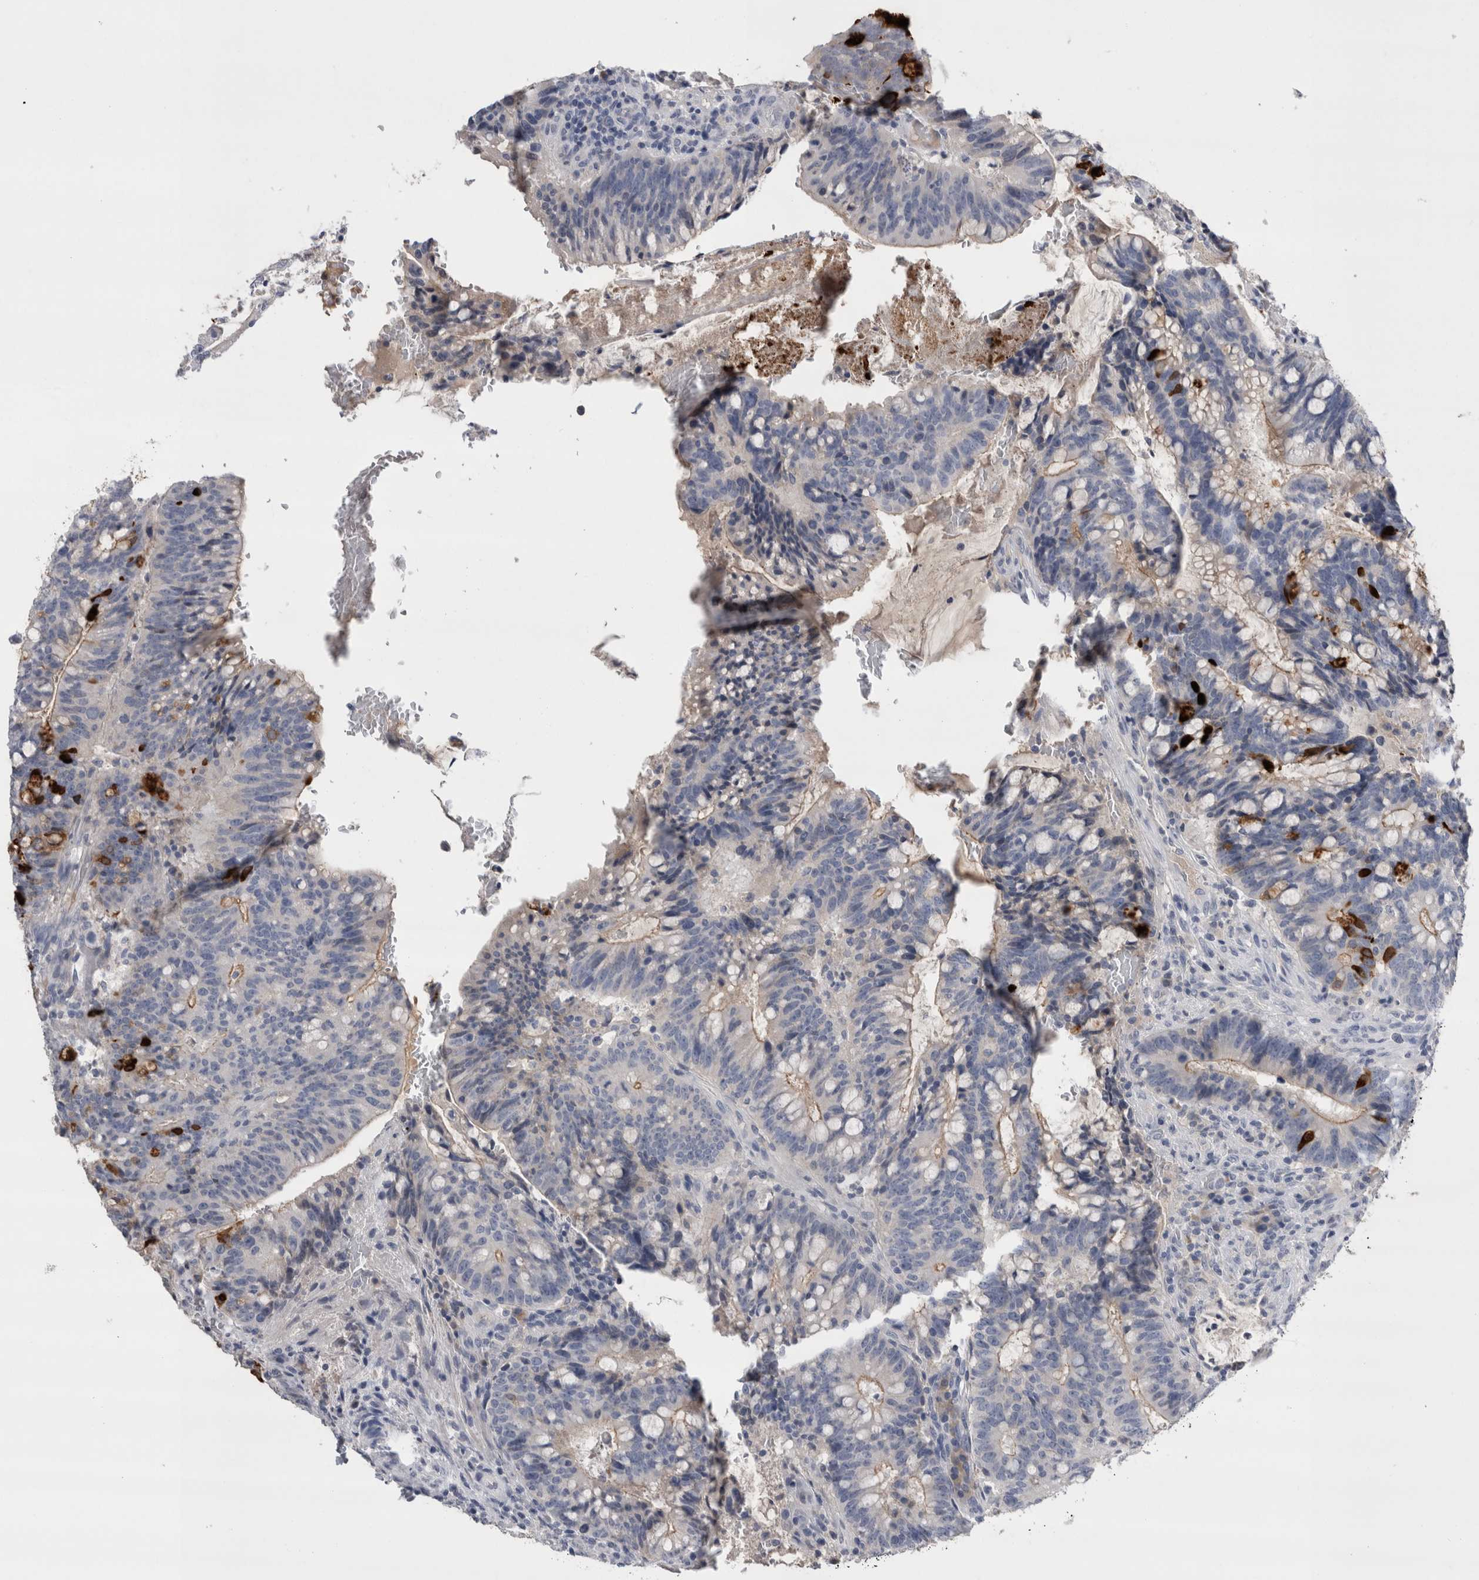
{"staining": {"intensity": "strong", "quantity": "<25%", "location": "cytoplasmic/membranous"}, "tissue": "colorectal cancer", "cell_type": "Tumor cells", "image_type": "cancer", "snomed": [{"axis": "morphology", "description": "Adenocarcinoma, NOS"}, {"axis": "topography", "description": "Colon"}], "caption": "Strong cytoplasmic/membranous expression is seen in about <25% of tumor cells in adenocarcinoma (colorectal).", "gene": "REG1A", "patient": {"sex": "female", "age": 66}}